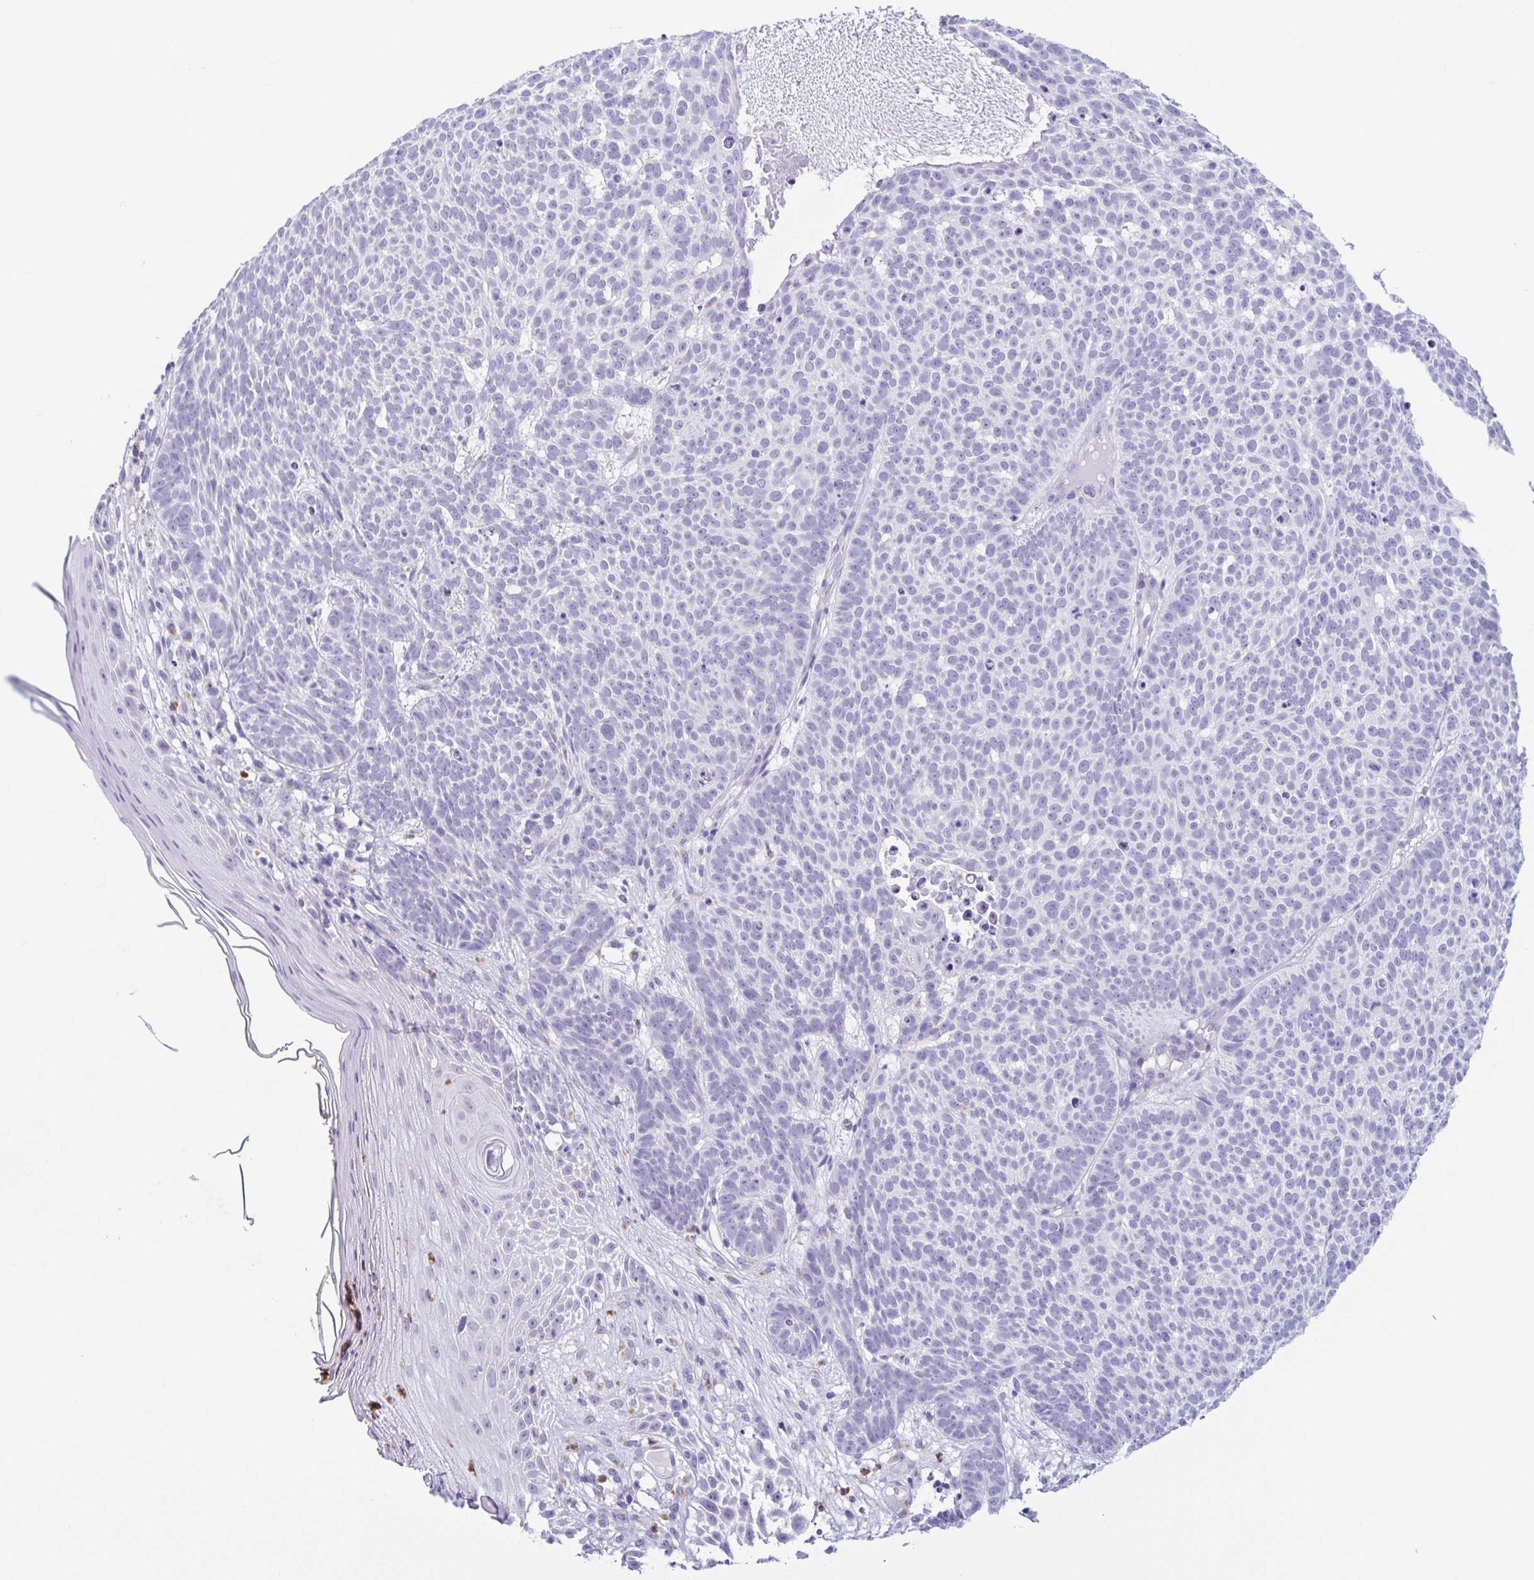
{"staining": {"intensity": "negative", "quantity": "none", "location": "none"}, "tissue": "skin cancer", "cell_type": "Tumor cells", "image_type": "cancer", "snomed": [{"axis": "morphology", "description": "Basal cell carcinoma"}, {"axis": "topography", "description": "Skin"}], "caption": "Immunohistochemistry (IHC) histopathology image of human skin cancer (basal cell carcinoma) stained for a protein (brown), which demonstrates no expression in tumor cells. (DAB immunohistochemistry (IHC) visualized using brightfield microscopy, high magnification).", "gene": "AZU1", "patient": {"sex": "male", "age": 90}}